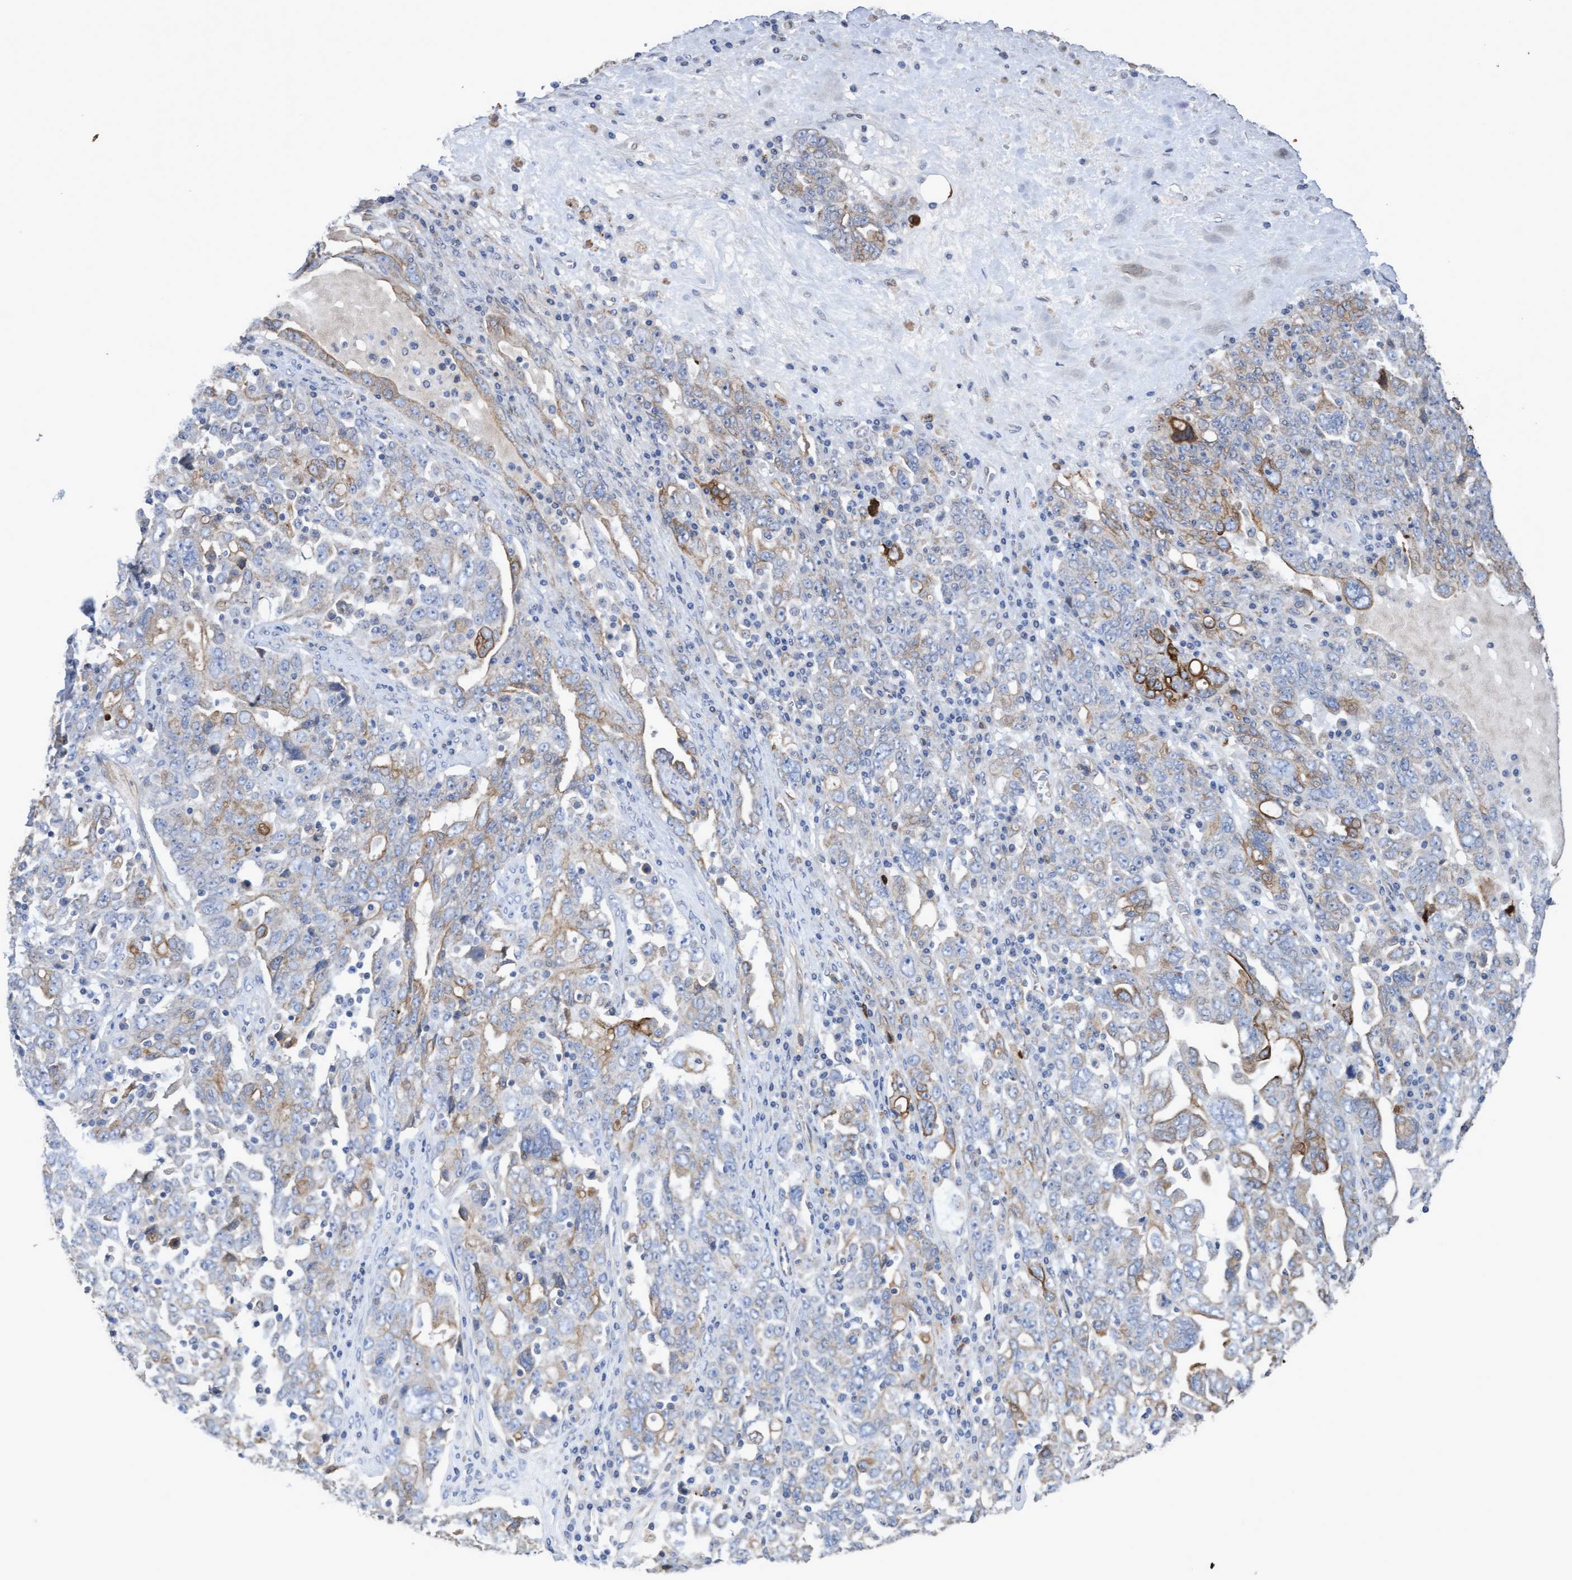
{"staining": {"intensity": "strong", "quantity": "<25%", "location": "cytoplasmic/membranous"}, "tissue": "ovarian cancer", "cell_type": "Tumor cells", "image_type": "cancer", "snomed": [{"axis": "morphology", "description": "Carcinoma, endometroid"}, {"axis": "topography", "description": "Ovary"}], "caption": "Ovarian cancer (endometroid carcinoma) stained with immunohistochemistry (IHC) displays strong cytoplasmic/membranous expression in about <25% of tumor cells.", "gene": "KRT24", "patient": {"sex": "female", "age": 62}}